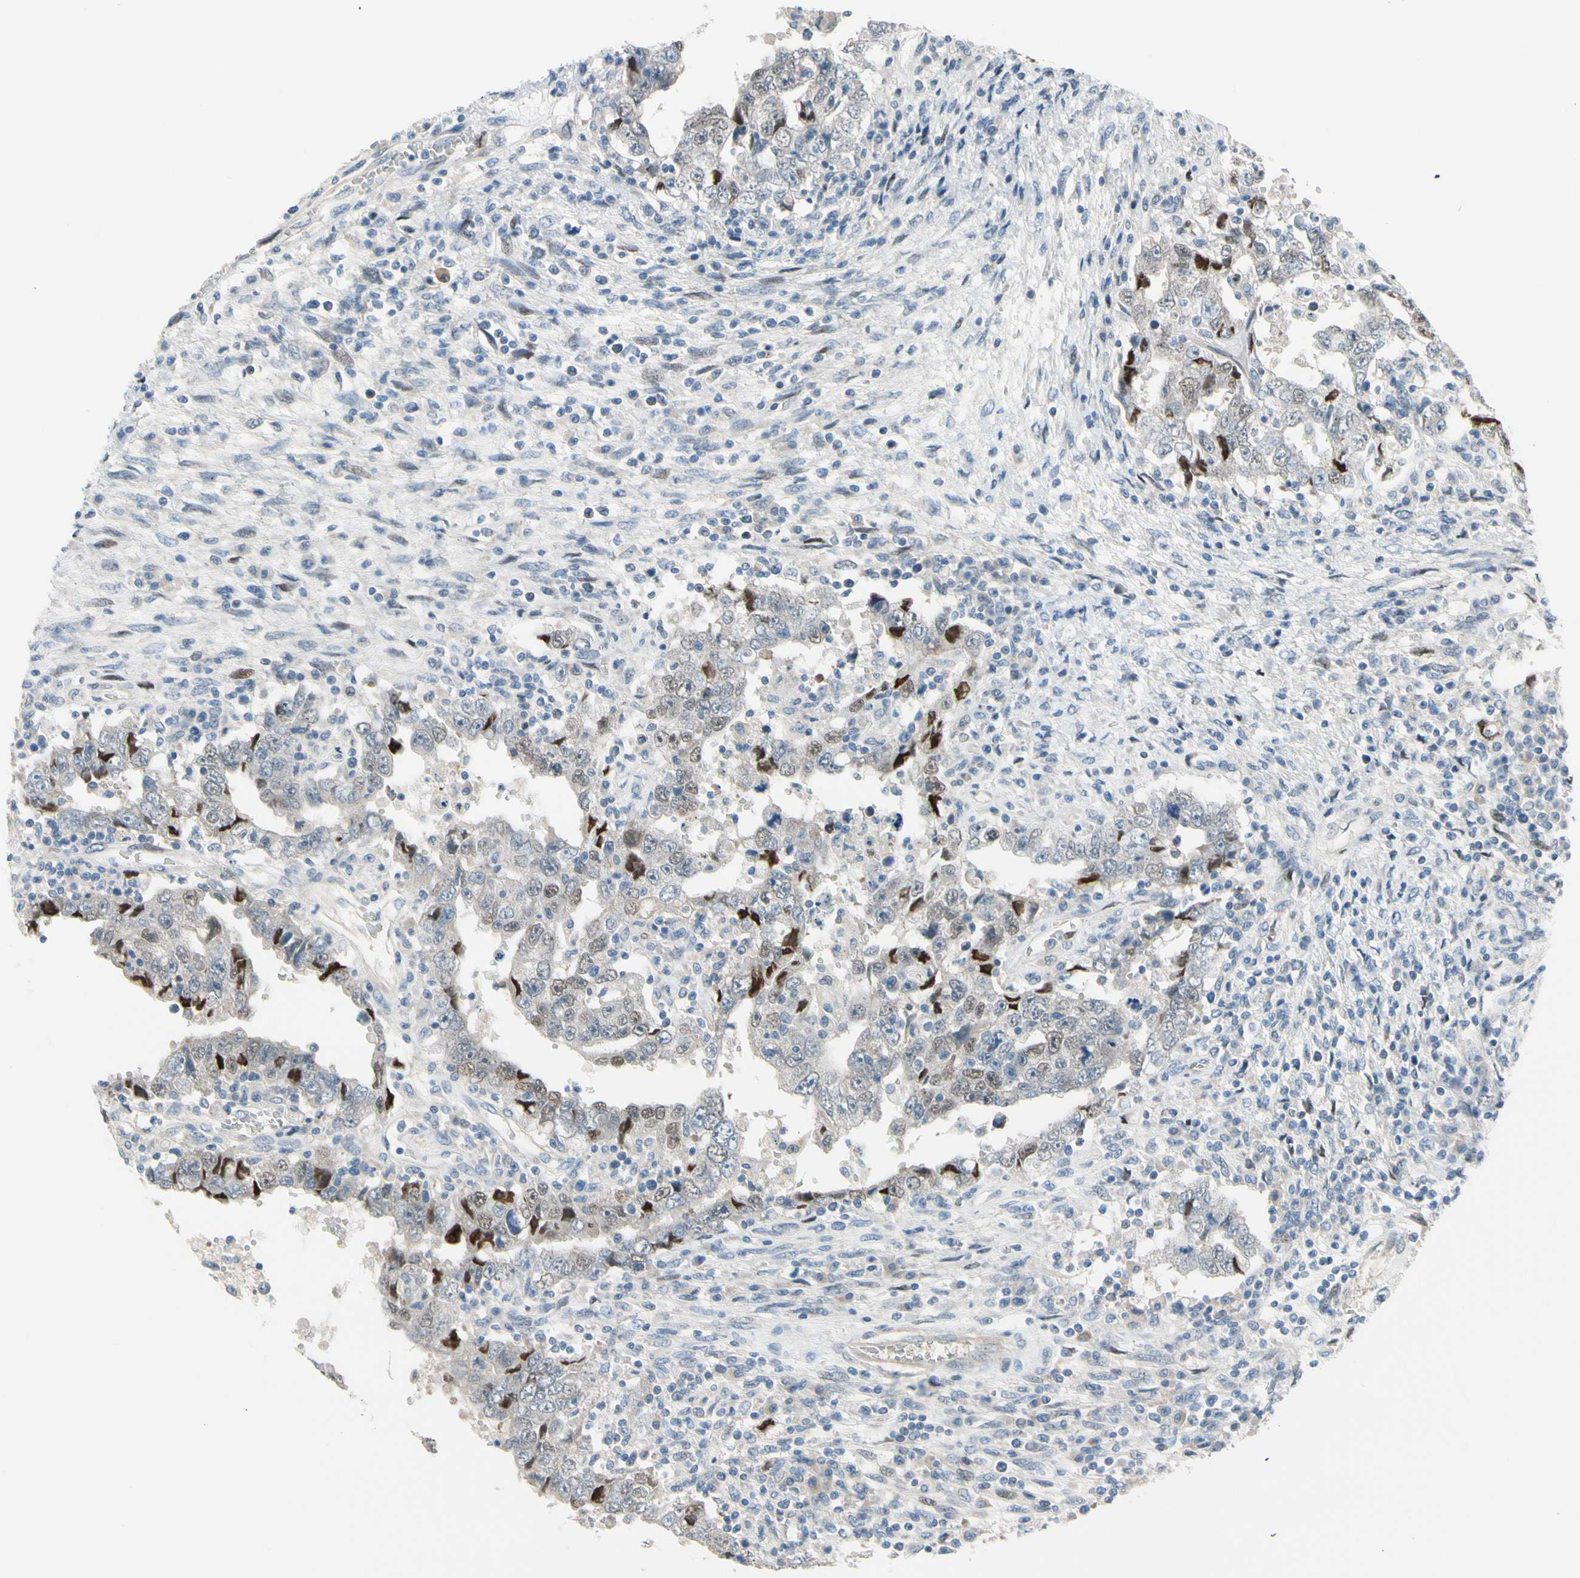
{"staining": {"intensity": "strong", "quantity": "<25%", "location": "cytoplasmic/membranous,nuclear"}, "tissue": "testis cancer", "cell_type": "Tumor cells", "image_type": "cancer", "snomed": [{"axis": "morphology", "description": "Carcinoma, Embryonal, NOS"}, {"axis": "topography", "description": "Testis"}], "caption": "The immunohistochemical stain labels strong cytoplasmic/membranous and nuclear staining in tumor cells of testis embryonal carcinoma tissue.", "gene": "CFAP36", "patient": {"sex": "male", "age": 26}}